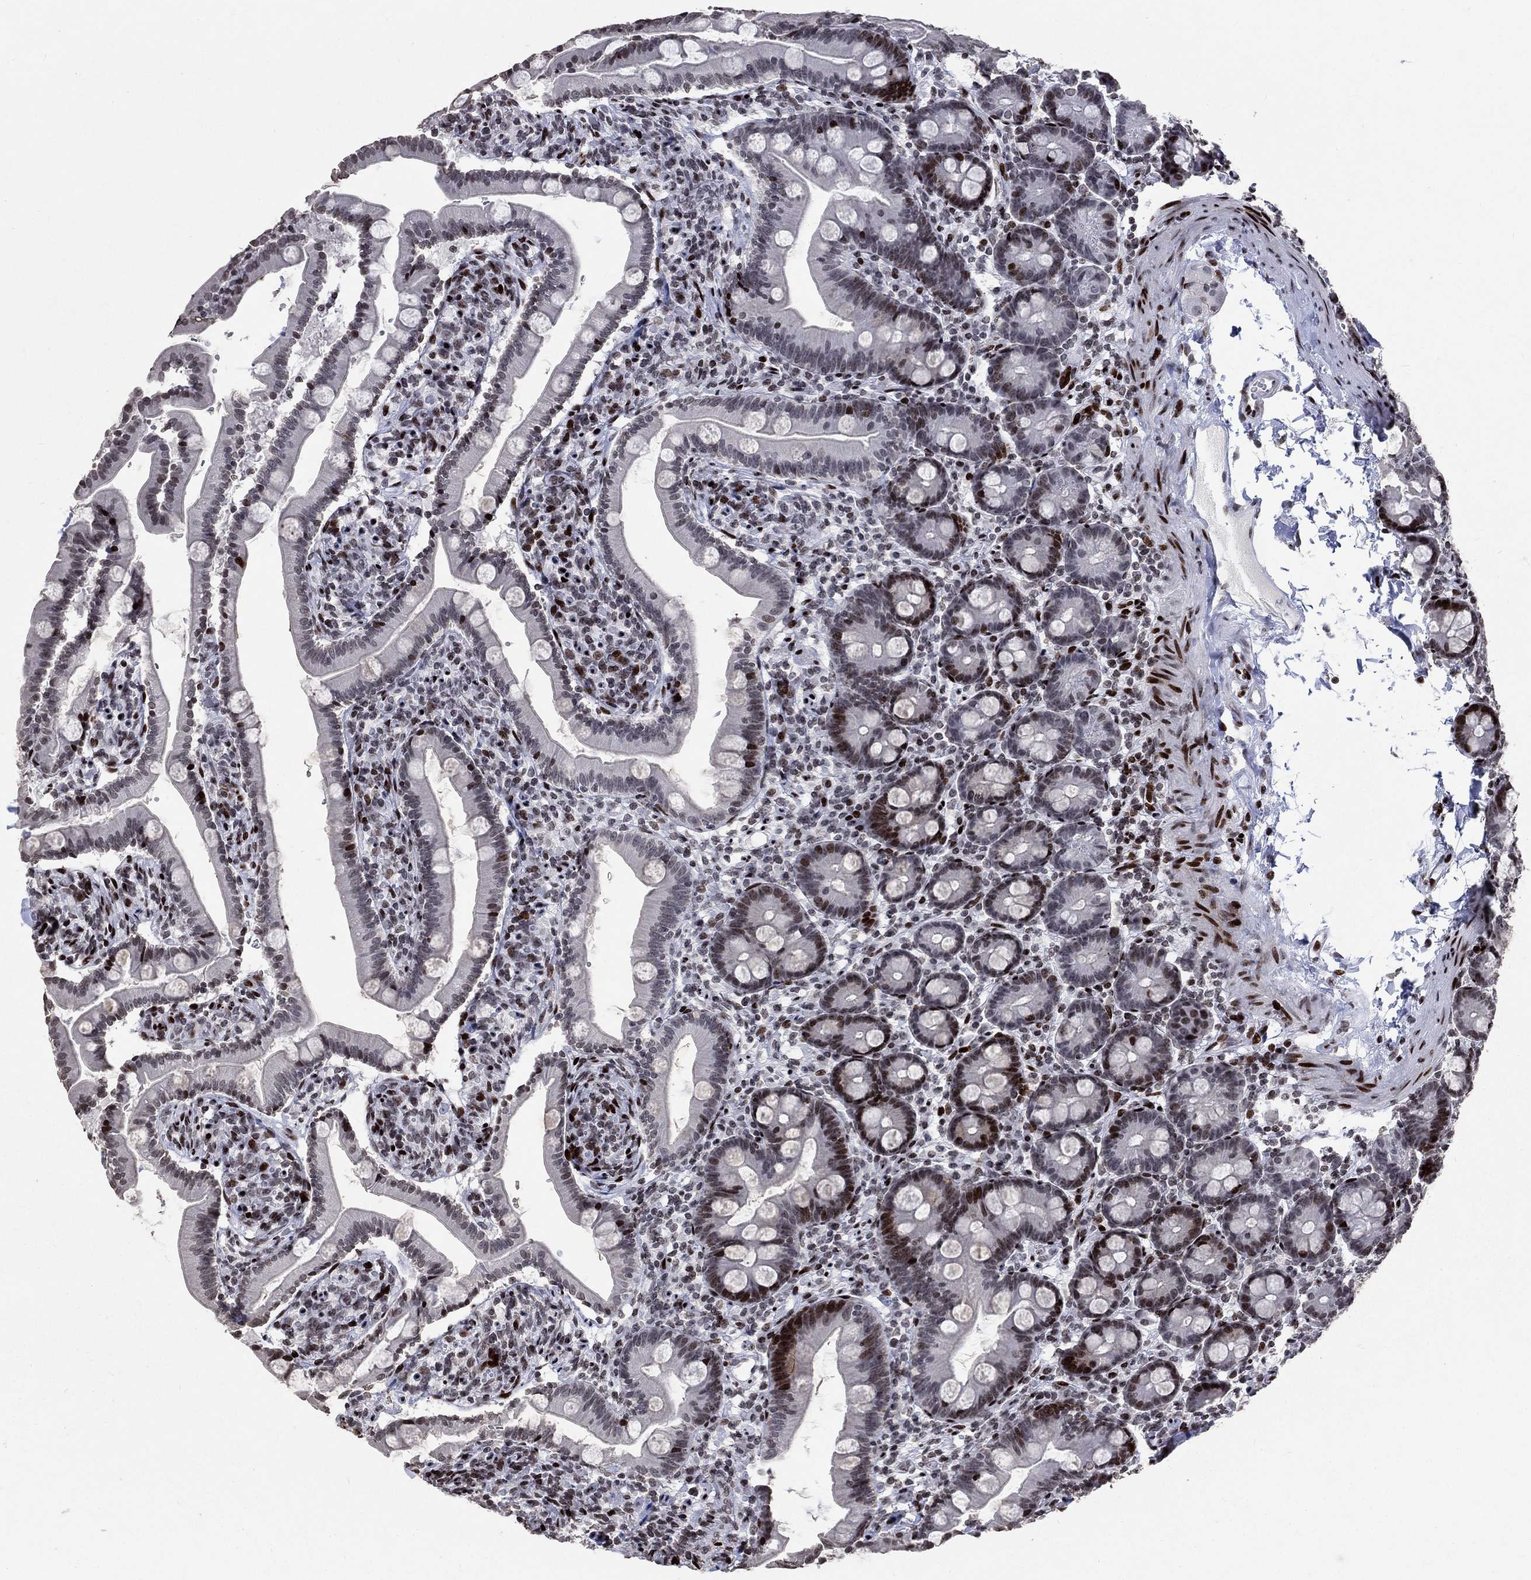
{"staining": {"intensity": "strong", "quantity": "<25%", "location": "nuclear"}, "tissue": "small intestine", "cell_type": "Glandular cells", "image_type": "normal", "snomed": [{"axis": "morphology", "description": "Normal tissue, NOS"}, {"axis": "topography", "description": "Small intestine"}], "caption": "A histopathology image showing strong nuclear expression in approximately <25% of glandular cells in unremarkable small intestine, as visualized by brown immunohistochemical staining.", "gene": "SRSF3", "patient": {"sex": "female", "age": 44}}